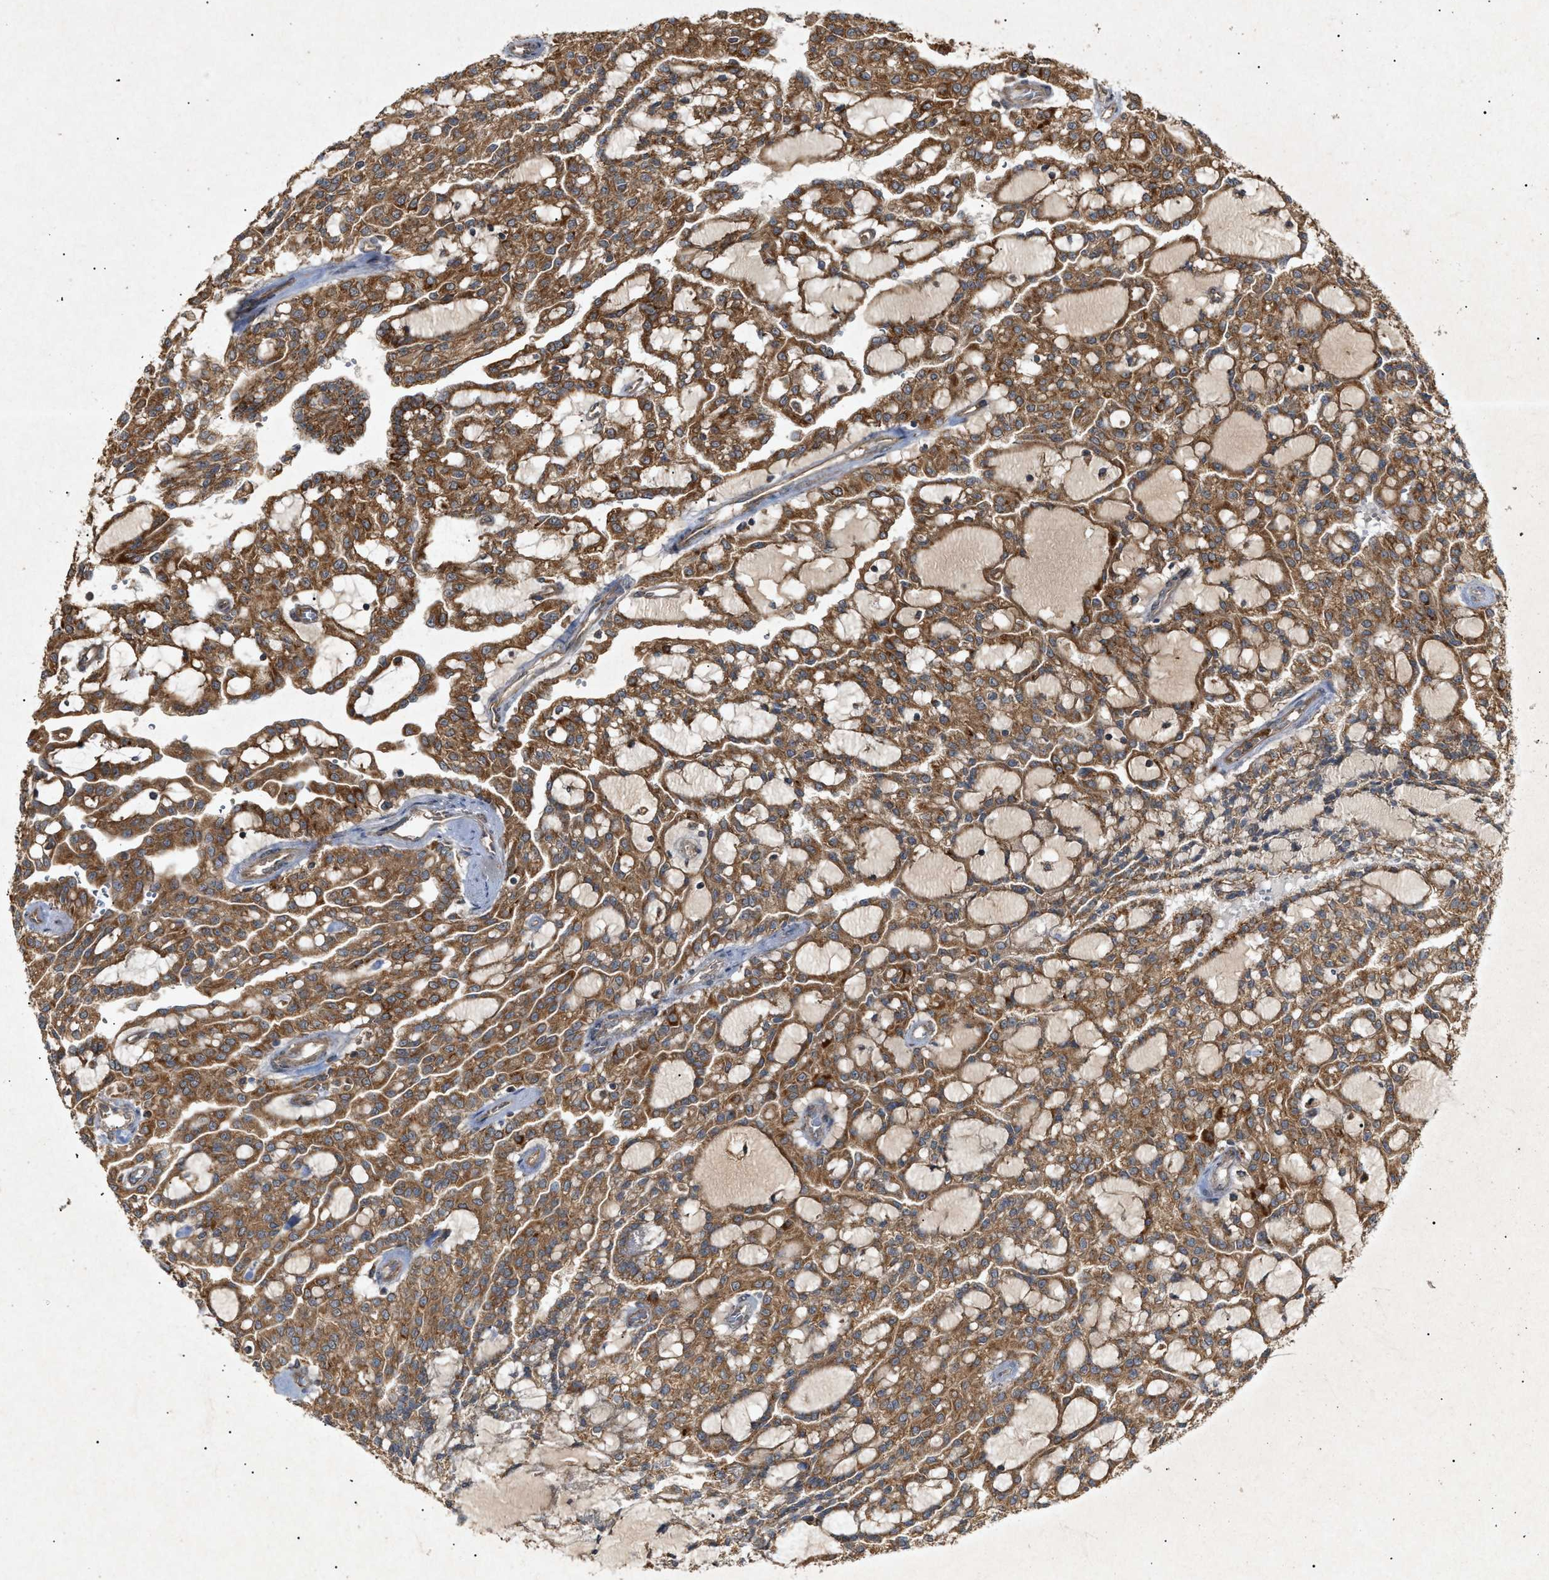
{"staining": {"intensity": "strong", "quantity": ">75%", "location": "cytoplasmic/membranous"}, "tissue": "renal cancer", "cell_type": "Tumor cells", "image_type": "cancer", "snomed": [{"axis": "morphology", "description": "Adenocarcinoma, NOS"}, {"axis": "topography", "description": "Kidney"}], "caption": "Immunohistochemical staining of adenocarcinoma (renal) exhibits high levels of strong cytoplasmic/membranous protein staining in about >75% of tumor cells.", "gene": "MTCH1", "patient": {"sex": "male", "age": 63}}